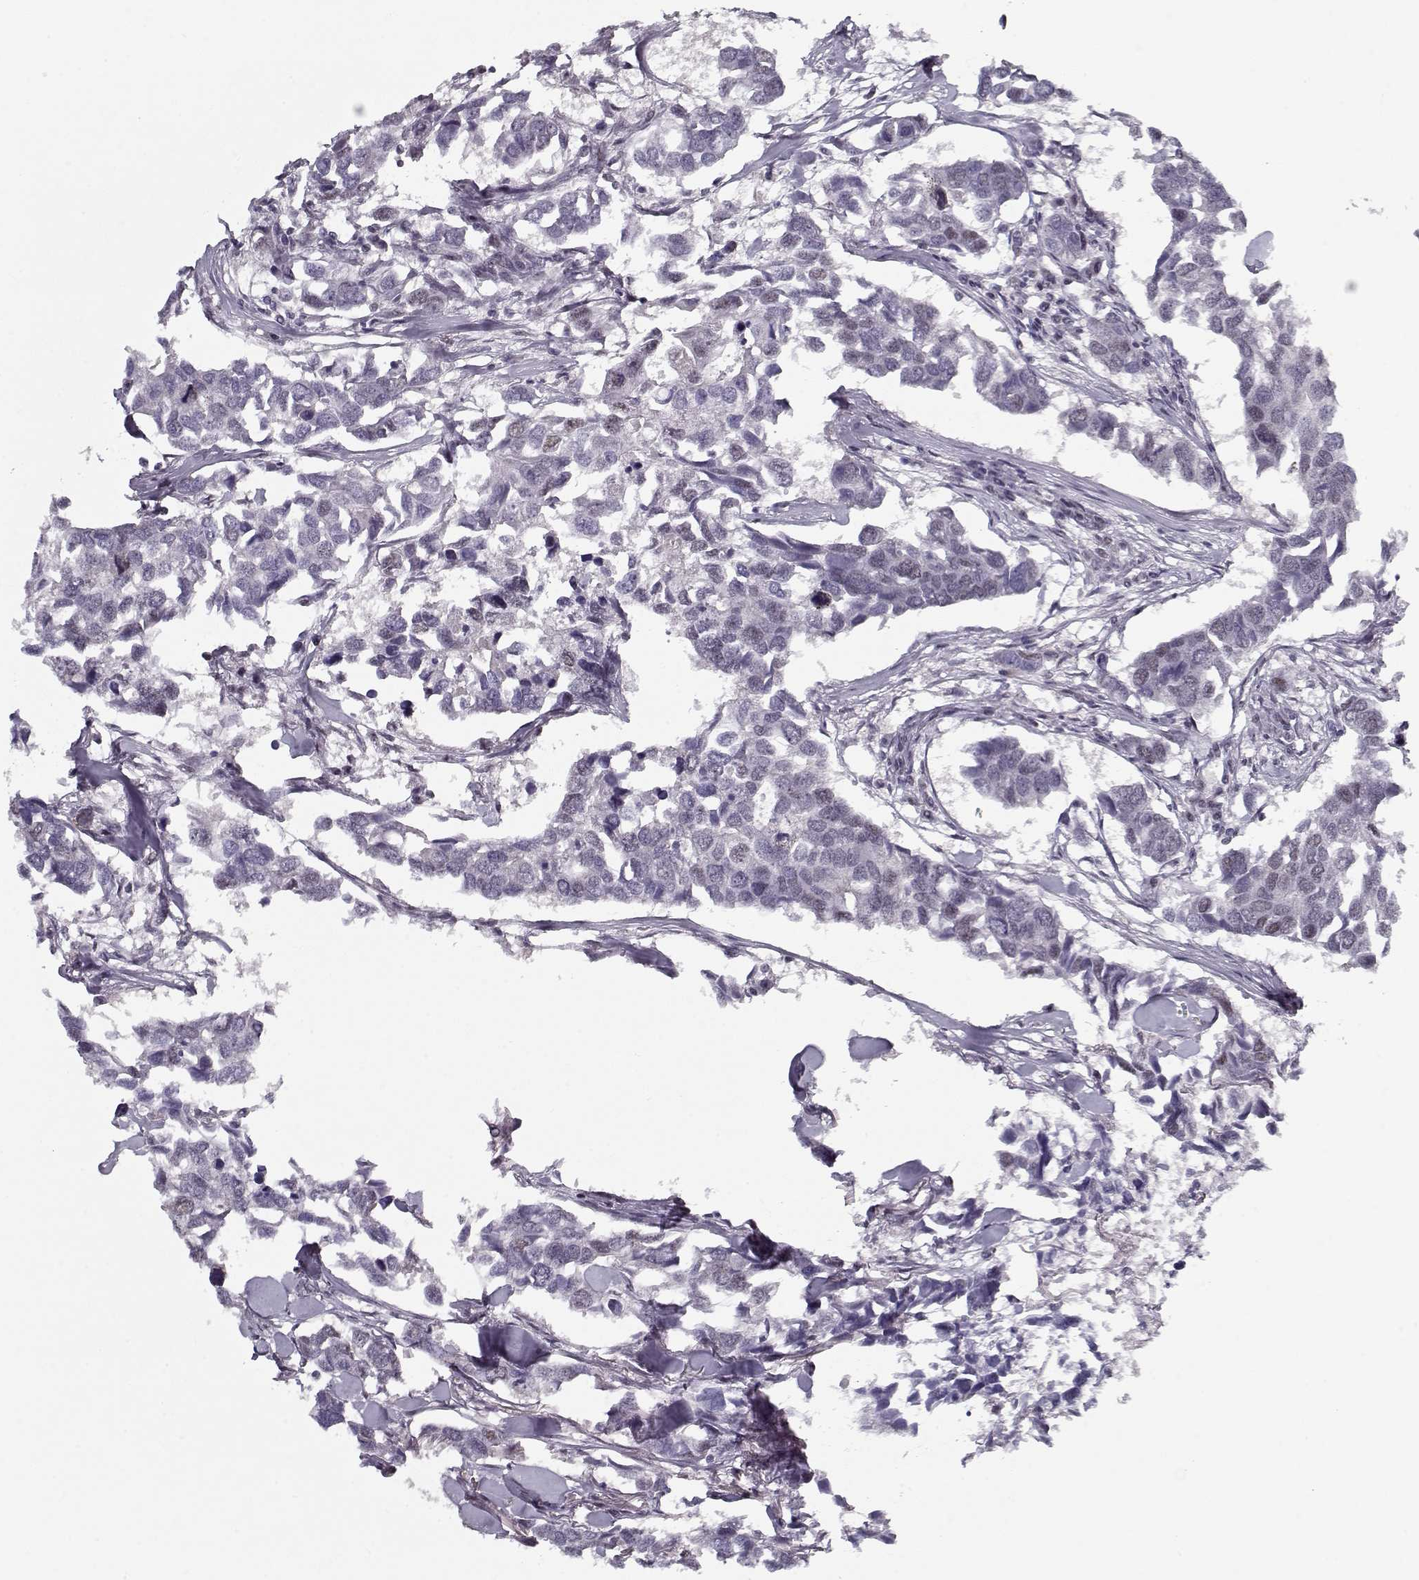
{"staining": {"intensity": "negative", "quantity": "none", "location": "none"}, "tissue": "breast cancer", "cell_type": "Tumor cells", "image_type": "cancer", "snomed": [{"axis": "morphology", "description": "Duct carcinoma"}, {"axis": "topography", "description": "Breast"}], "caption": "Tumor cells are negative for brown protein staining in breast invasive ductal carcinoma.", "gene": "TESPA1", "patient": {"sex": "female", "age": 83}}